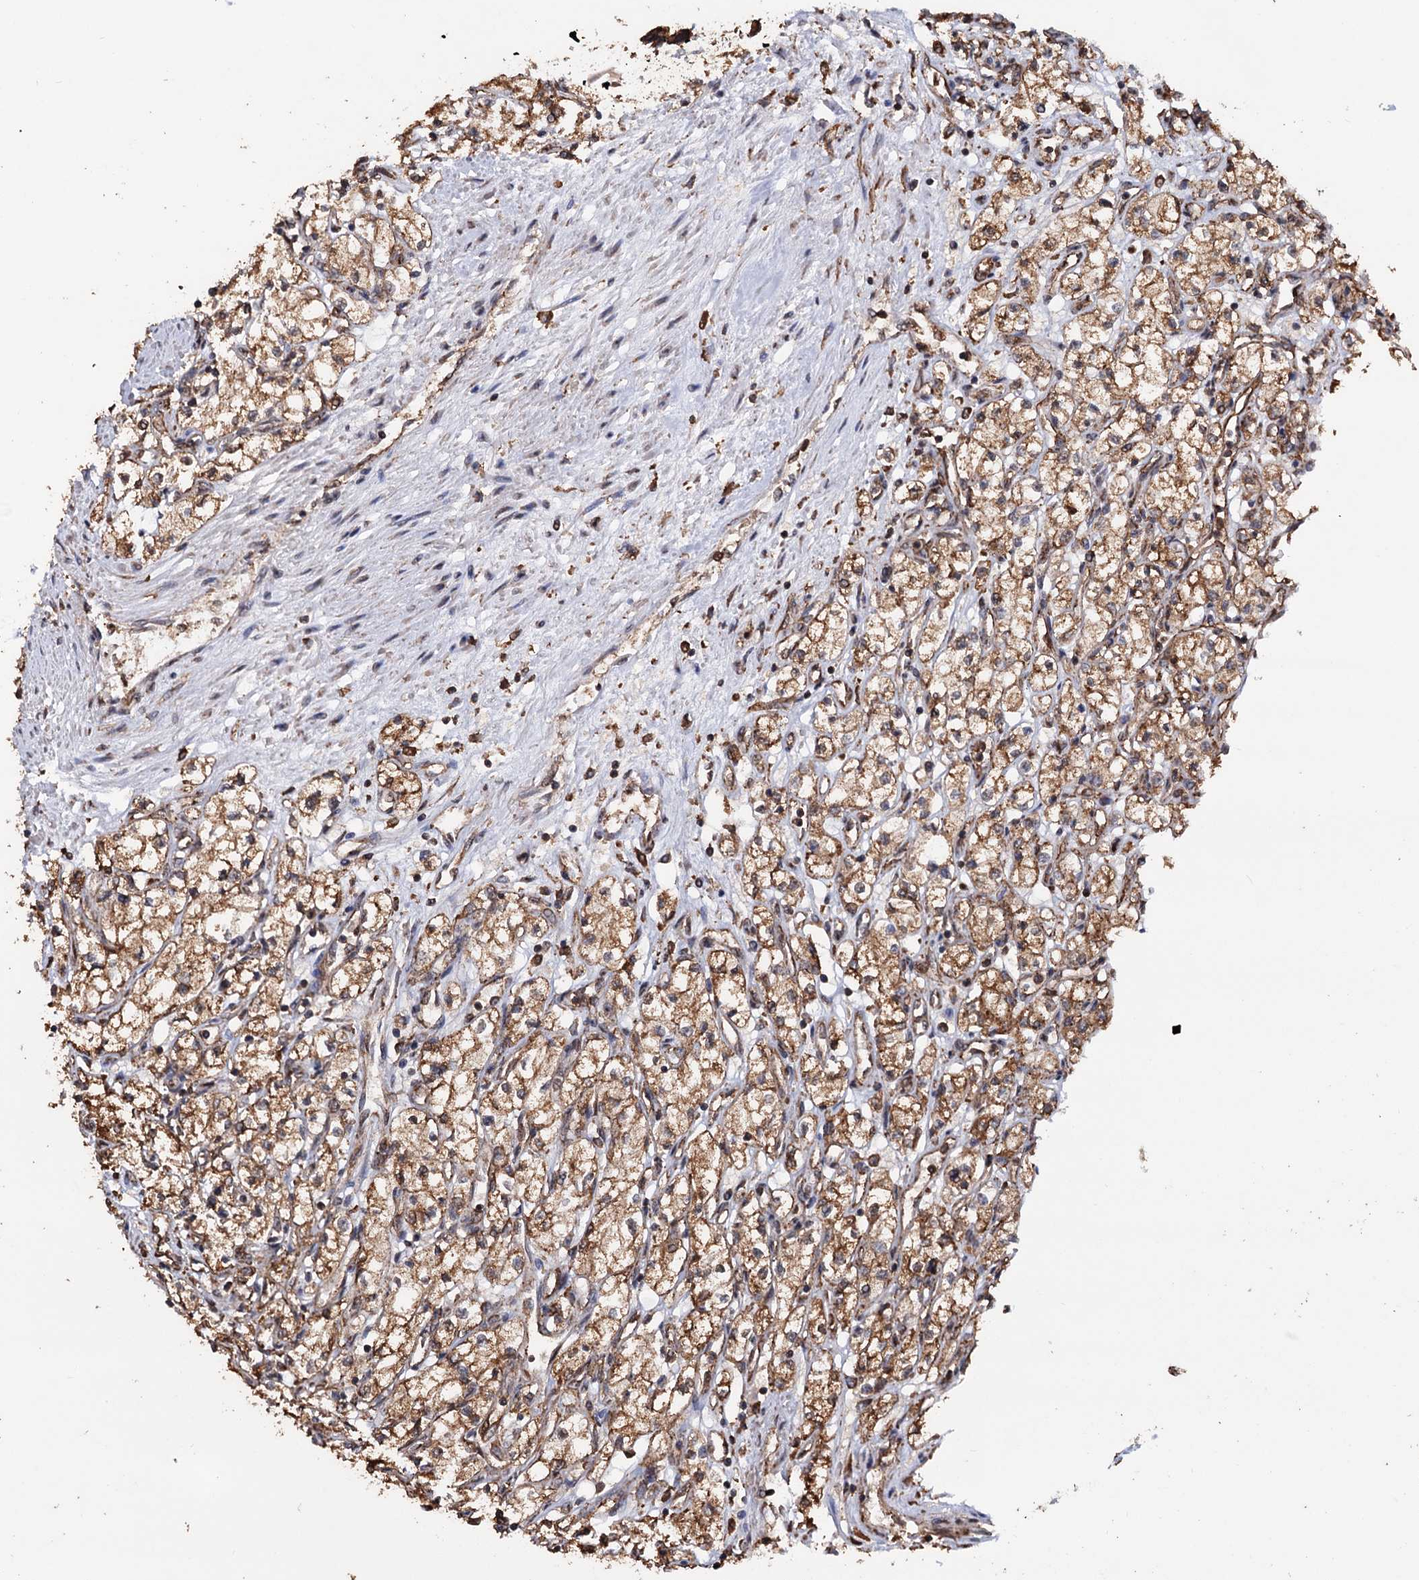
{"staining": {"intensity": "moderate", "quantity": ">75%", "location": "cytoplasmic/membranous"}, "tissue": "renal cancer", "cell_type": "Tumor cells", "image_type": "cancer", "snomed": [{"axis": "morphology", "description": "Adenocarcinoma, NOS"}, {"axis": "topography", "description": "Kidney"}], "caption": "Protein expression analysis of adenocarcinoma (renal) reveals moderate cytoplasmic/membranous expression in approximately >75% of tumor cells. The staining was performed using DAB (3,3'-diaminobenzidine), with brown indicating positive protein expression. Nuclei are stained blue with hematoxylin.", "gene": "TBC1D12", "patient": {"sex": "male", "age": 59}}